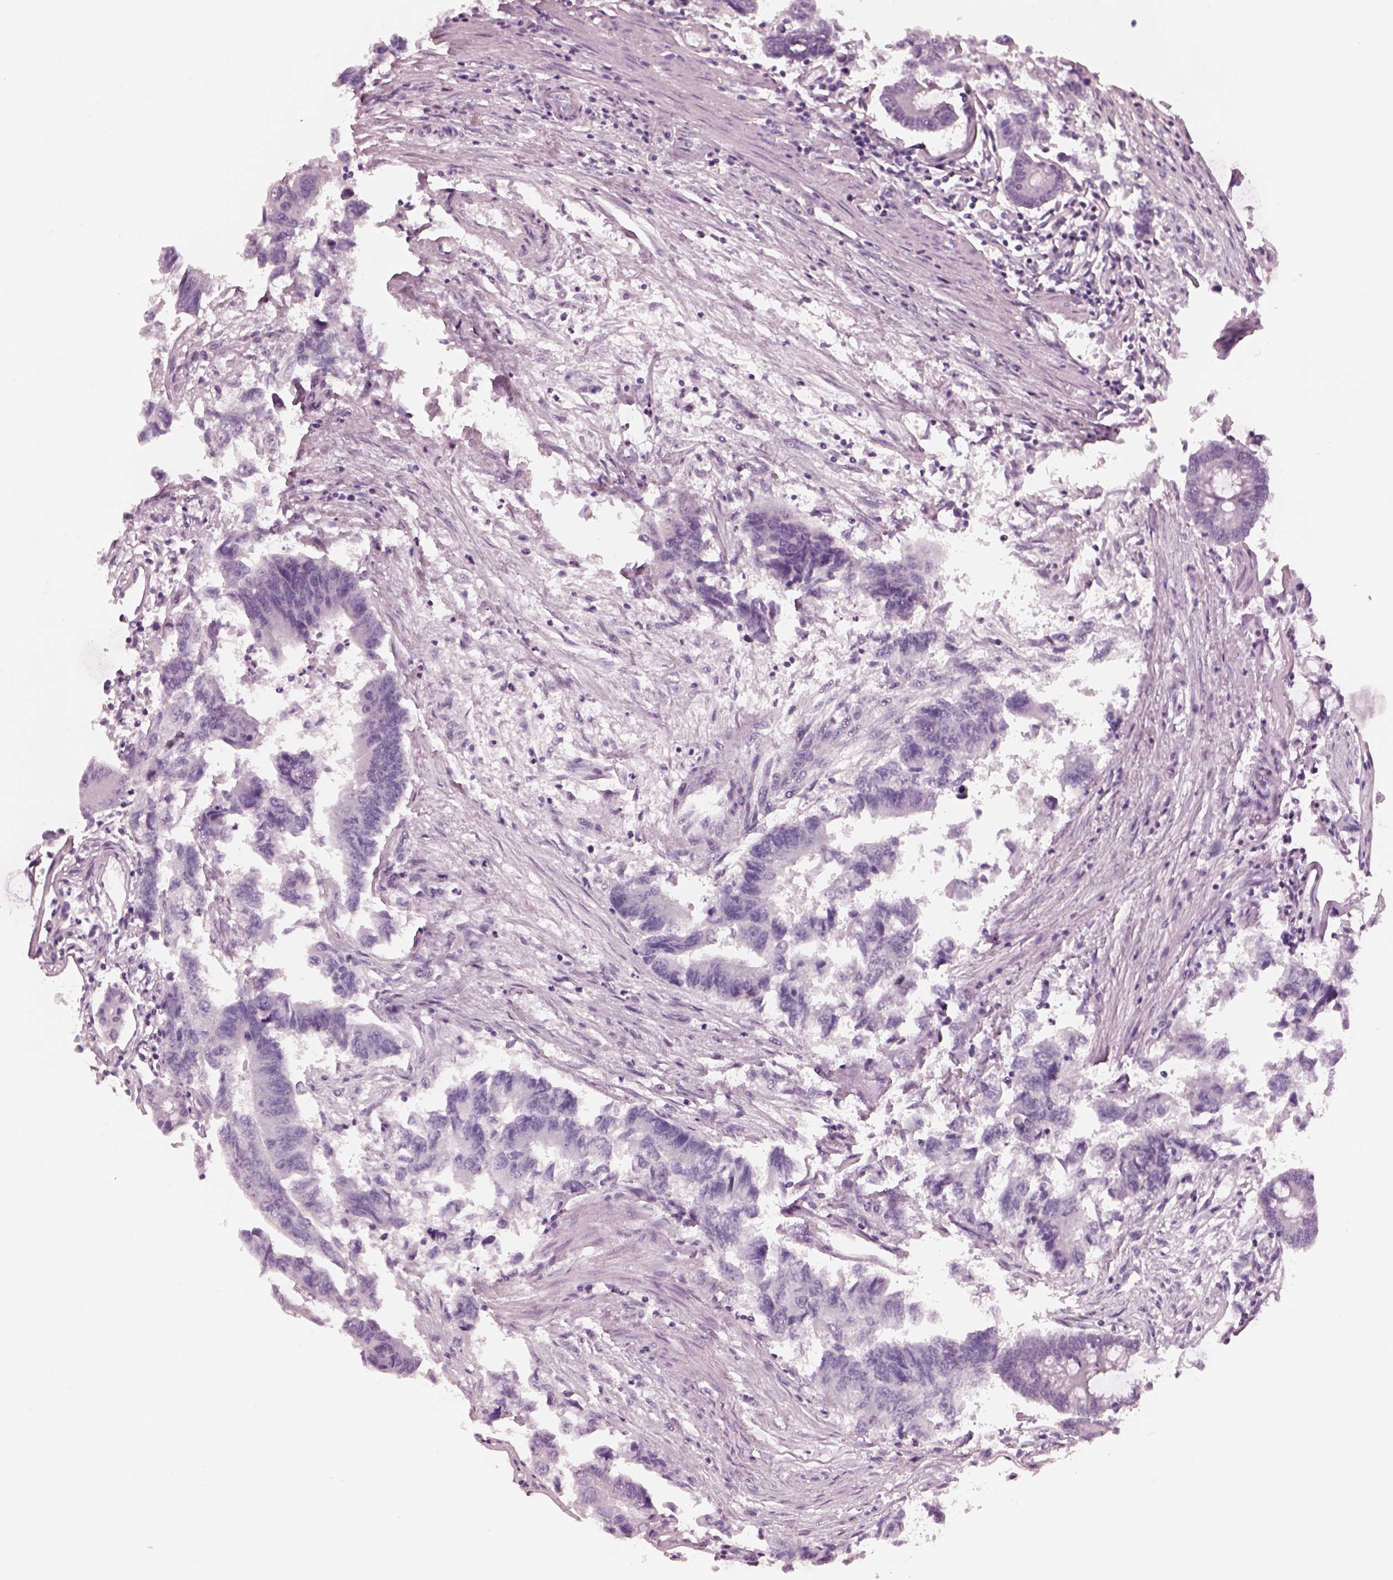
{"staining": {"intensity": "negative", "quantity": "none", "location": "none"}, "tissue": "colorectal cancer", "cell_type": "Tumor cells", "image_type": "cancer", "snomed": [{"axis": "morphology", "description": "Adenocarcinoma, NOS"}, {"axis": "topography", "description": "Colon"}], "caption": "Immunohistochemistry of colorectal cancer displays no positivity in tumor cells.", "gene": "GARIN4", "patient": {"sex": "female", "age": 65}}